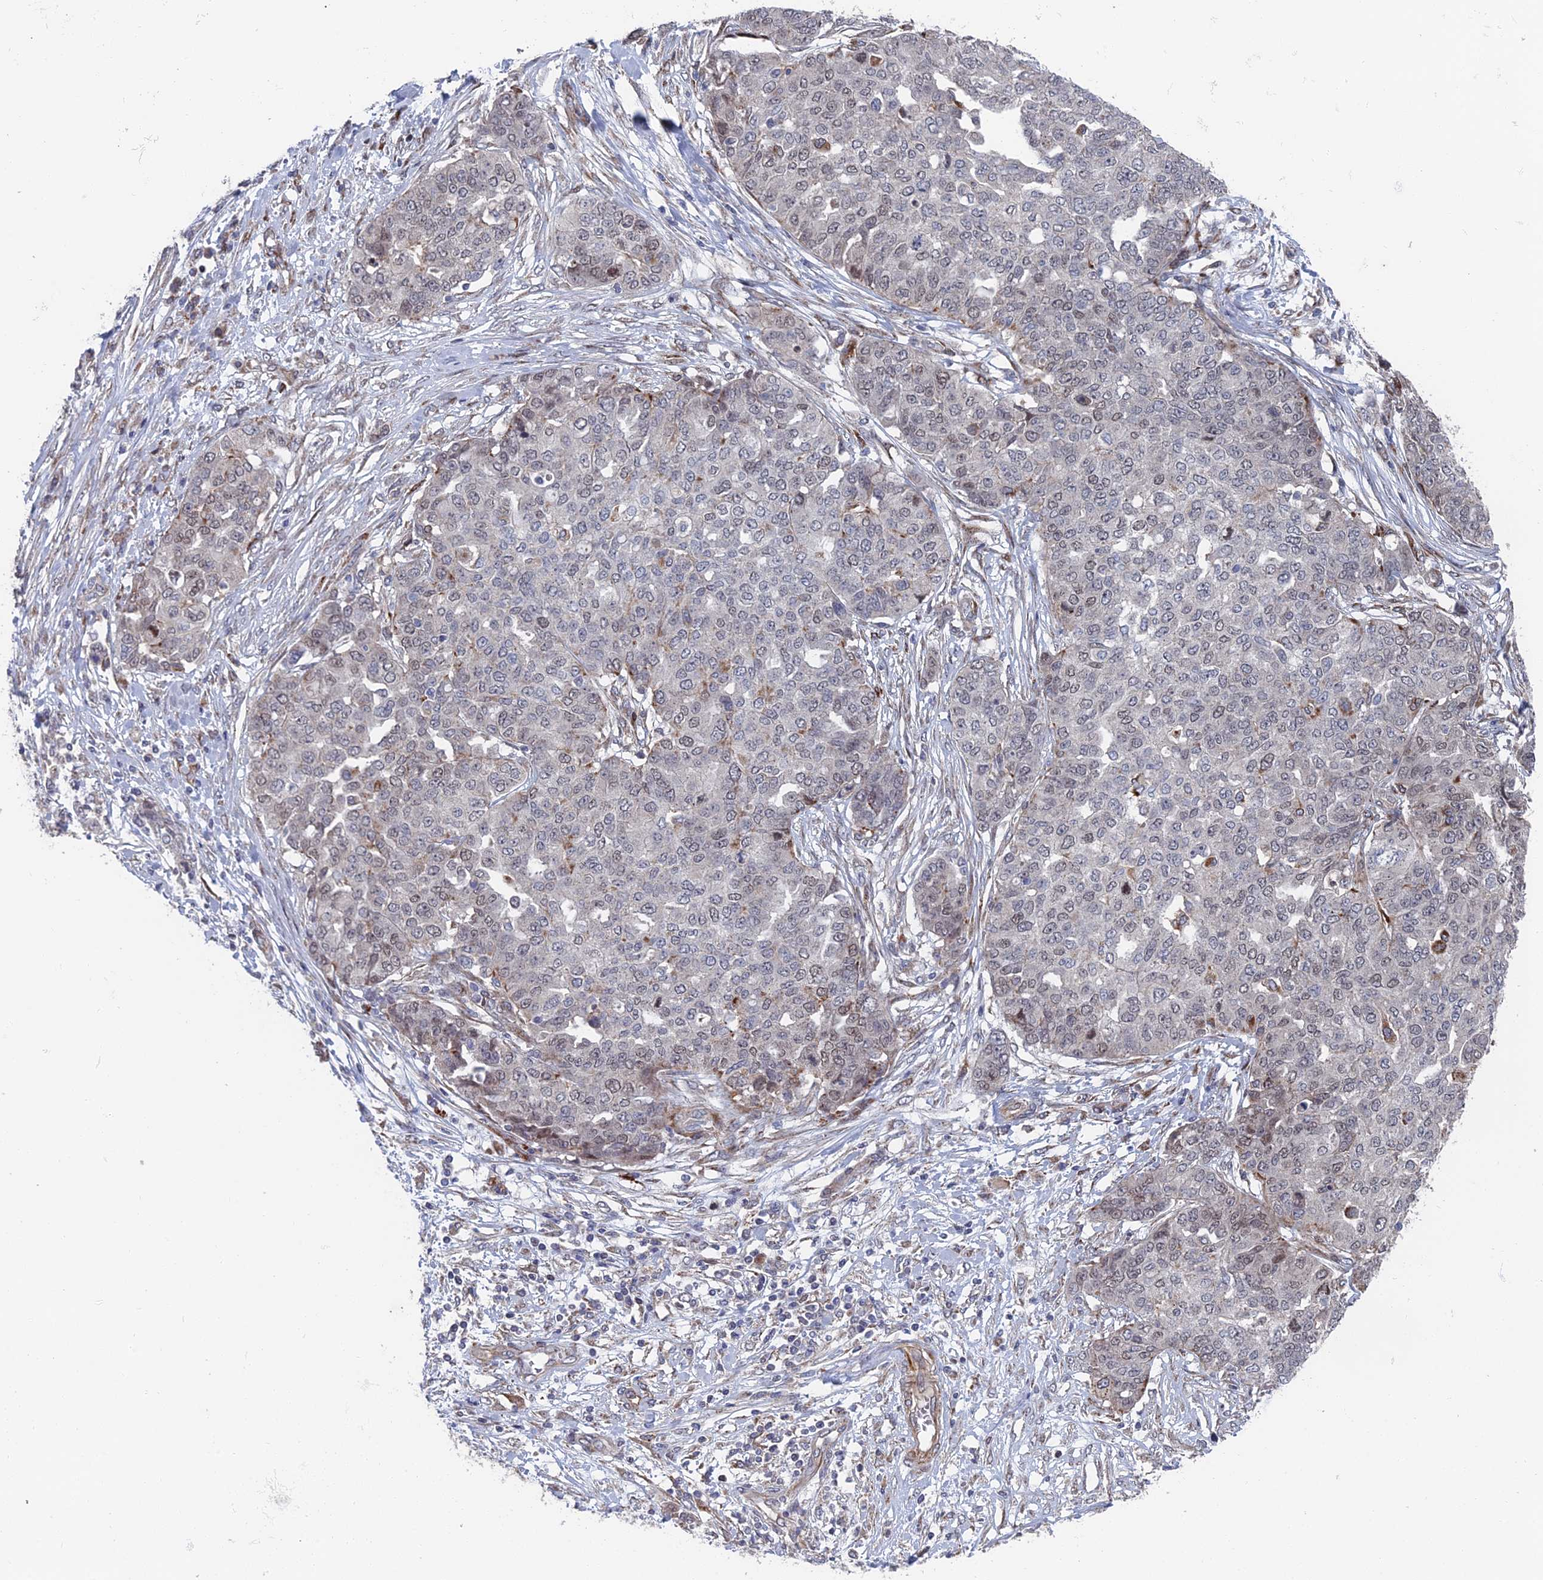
{"staining": {"intensity": "weak", "quantity": "<25%", "location": "cytoplasmic/membranous"}, "tissue": "ovarian cancer", "cell_type": "Tumor cells", "image_type": "cancer", "snomed": [{"axis": "morphology", "description": "Cystadenocarcinoma, serous, NOS"}, {"axis": "topography", "description": "Soft tissue"}, {"axis": "topography", "description": "Ovary"}], "caption": "This is a image of IHC staining of ovarian cancer, which shows no staining in tumor cells.", "gene": "GTF2IRD1", "patient": {"sex": "female", "age": 57}}